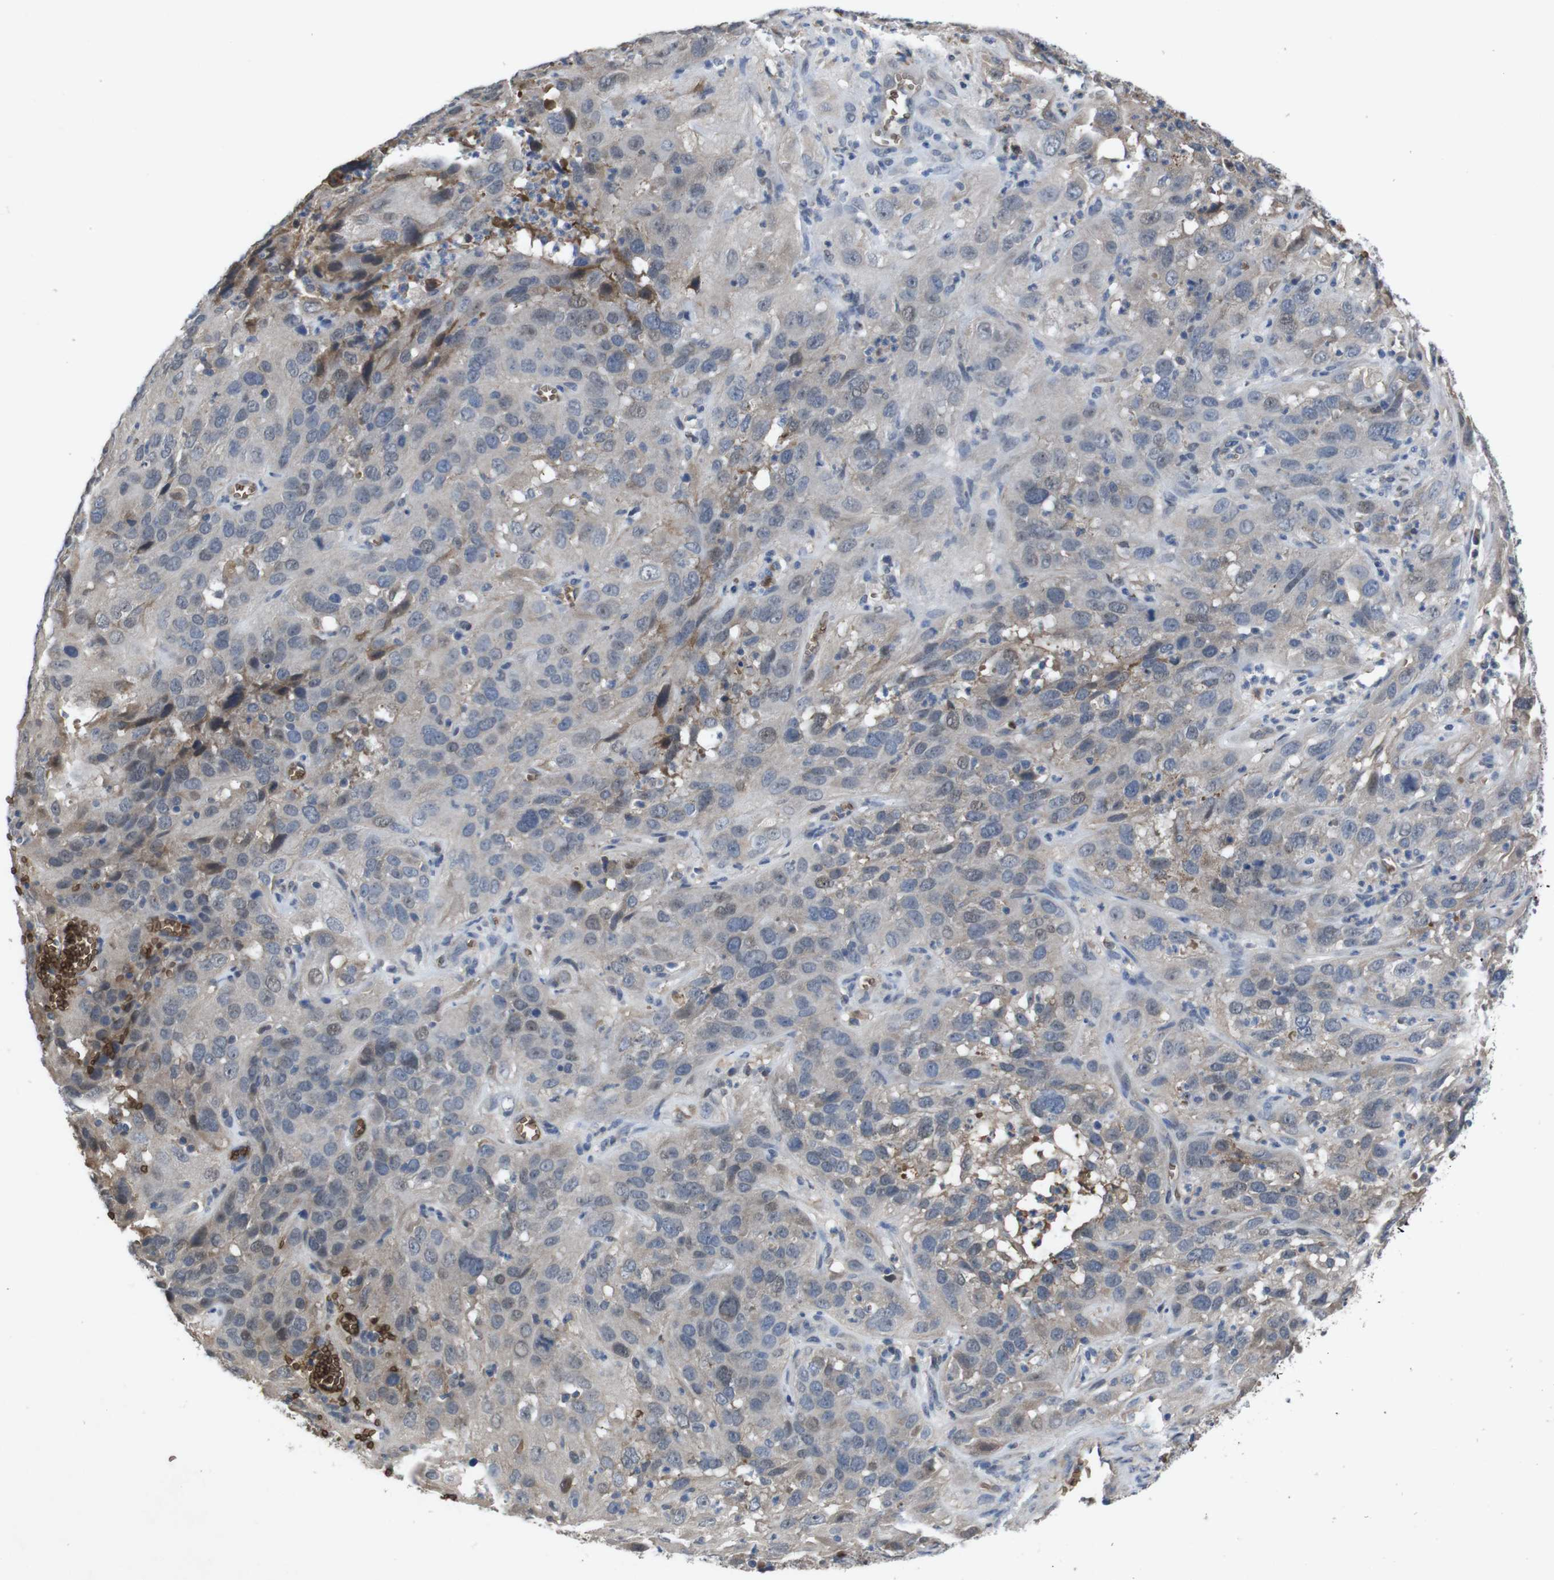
{"staining": {"intensity": "weak", "quantity": "25%-75%", "location": "cytoplasmic/membranous"}, "tissue": "cervical cancer", "cell_type": "Tumor cells", "image_type": "cancer", "snomed": [{"axis": "morphology", "description": "Squamous cell carcinoma, NOS"}, {"axis": "topography", "description": "Cervix"}], "caption": "Immunohistochemistry (IHC) of squamous cell carcinoma (cervical) exhibits low levels of weak cytoplasmic/membranous staining in about 25%-75% of tumor cells. (DAB (3,3'-diaminobenzidine) IHC with brightfield microscopy, high magnification).", "gene": "SPTB", "patient": {"sex": "female", "age": 32}}